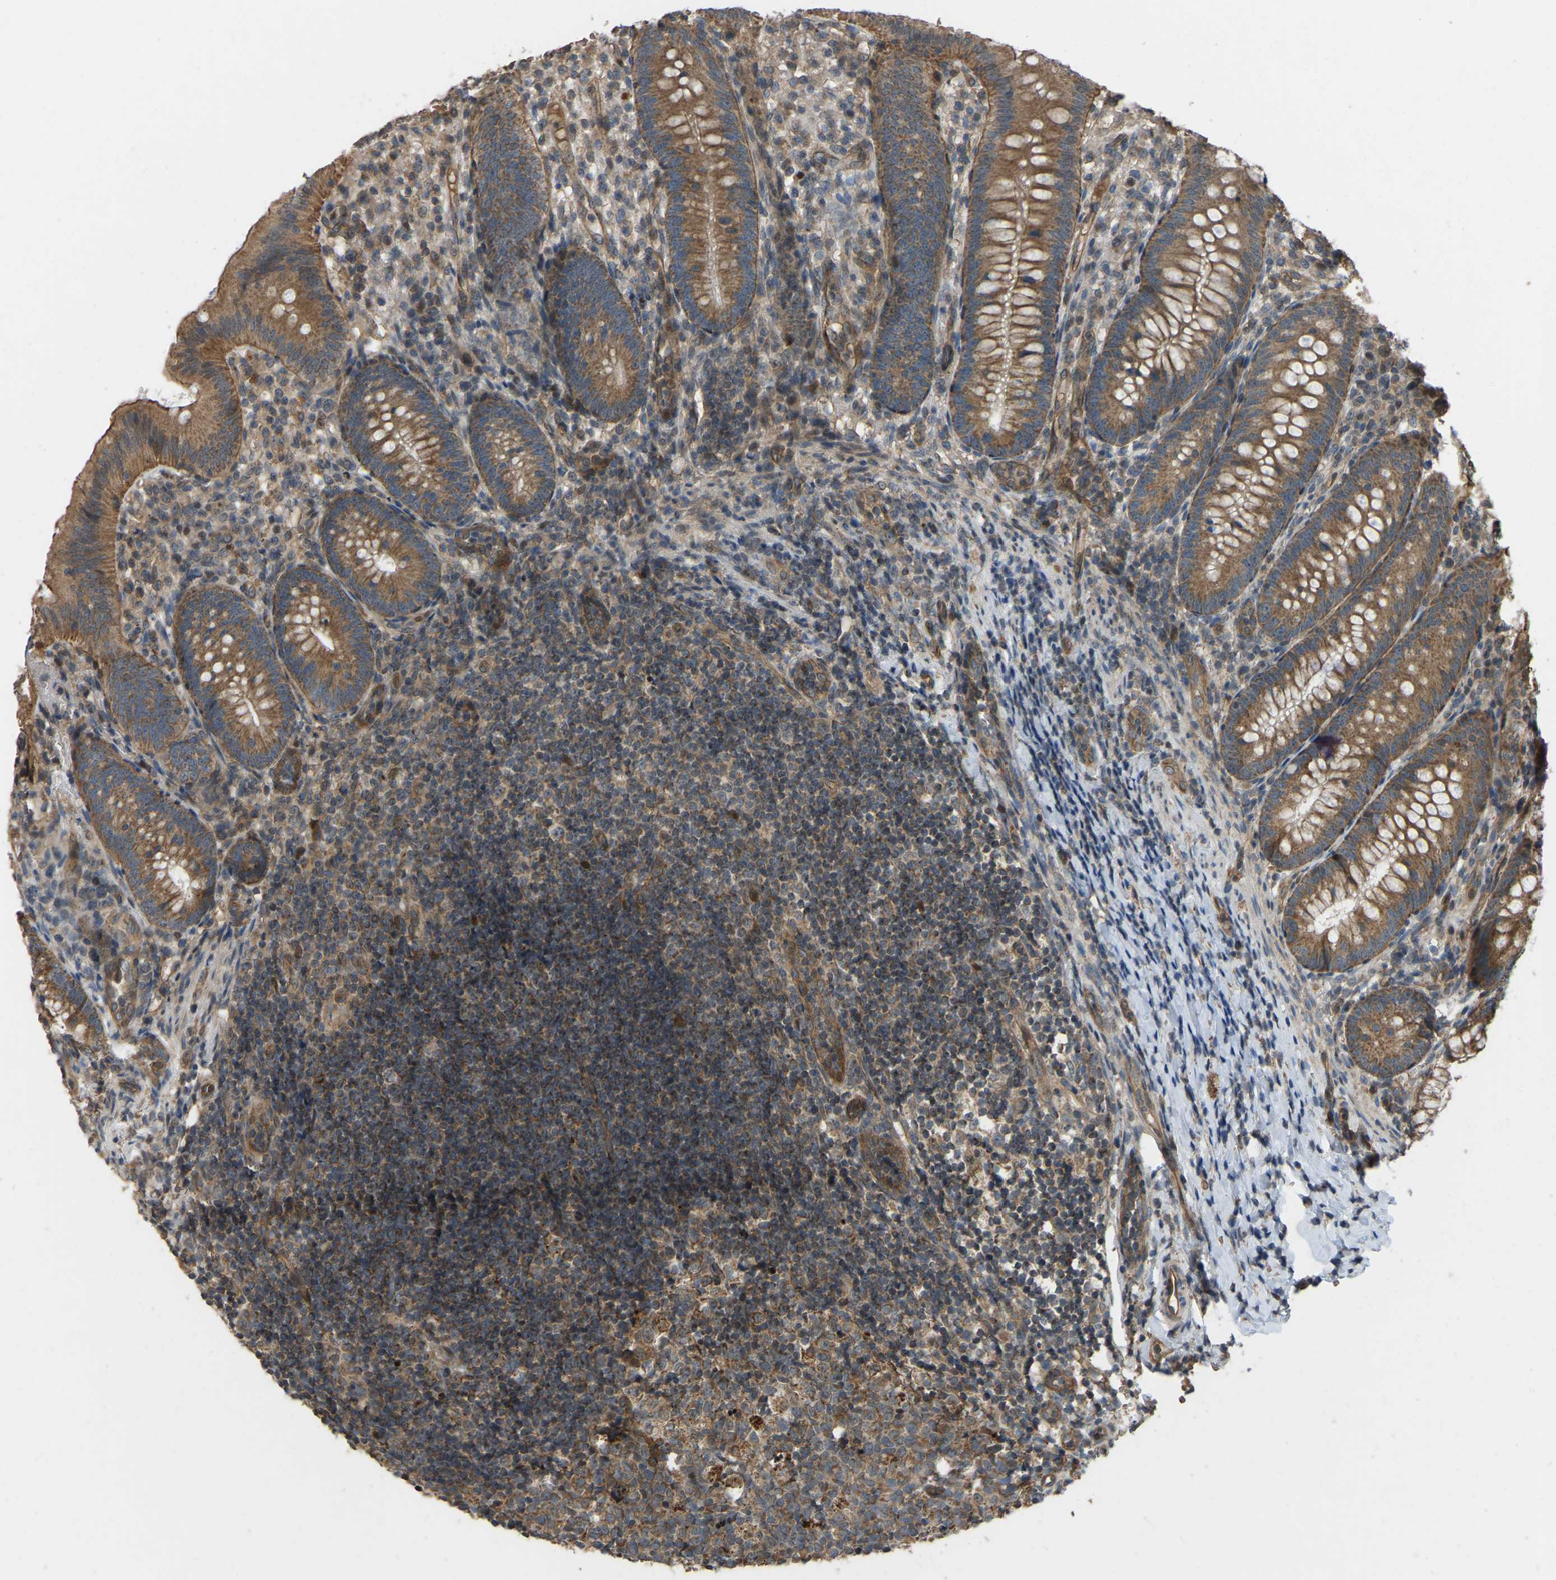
{"staining": {"intensity": "strong", "quantity": ">75%", "location": "cytoplasmic/membranous"}, "tissue": "appendix", "cell_type": "Glandular cells", "image_type": "normal", "snomed": [{"axis": "morphology", "description": "Normal tissue, NOS"}, {"axis": "topography", "description": "Appendix"}], "caption": "Immunohistochemistry (IHC) (DAB (3,3'-diaminobenzidine)) staining of unremarkable human appendix shows strong cytoplasmic/membranous protein expression in approximately >75% of glandular cells.", "gene": "C21orf91", "patient": {"sex": "male", "age": 1}}